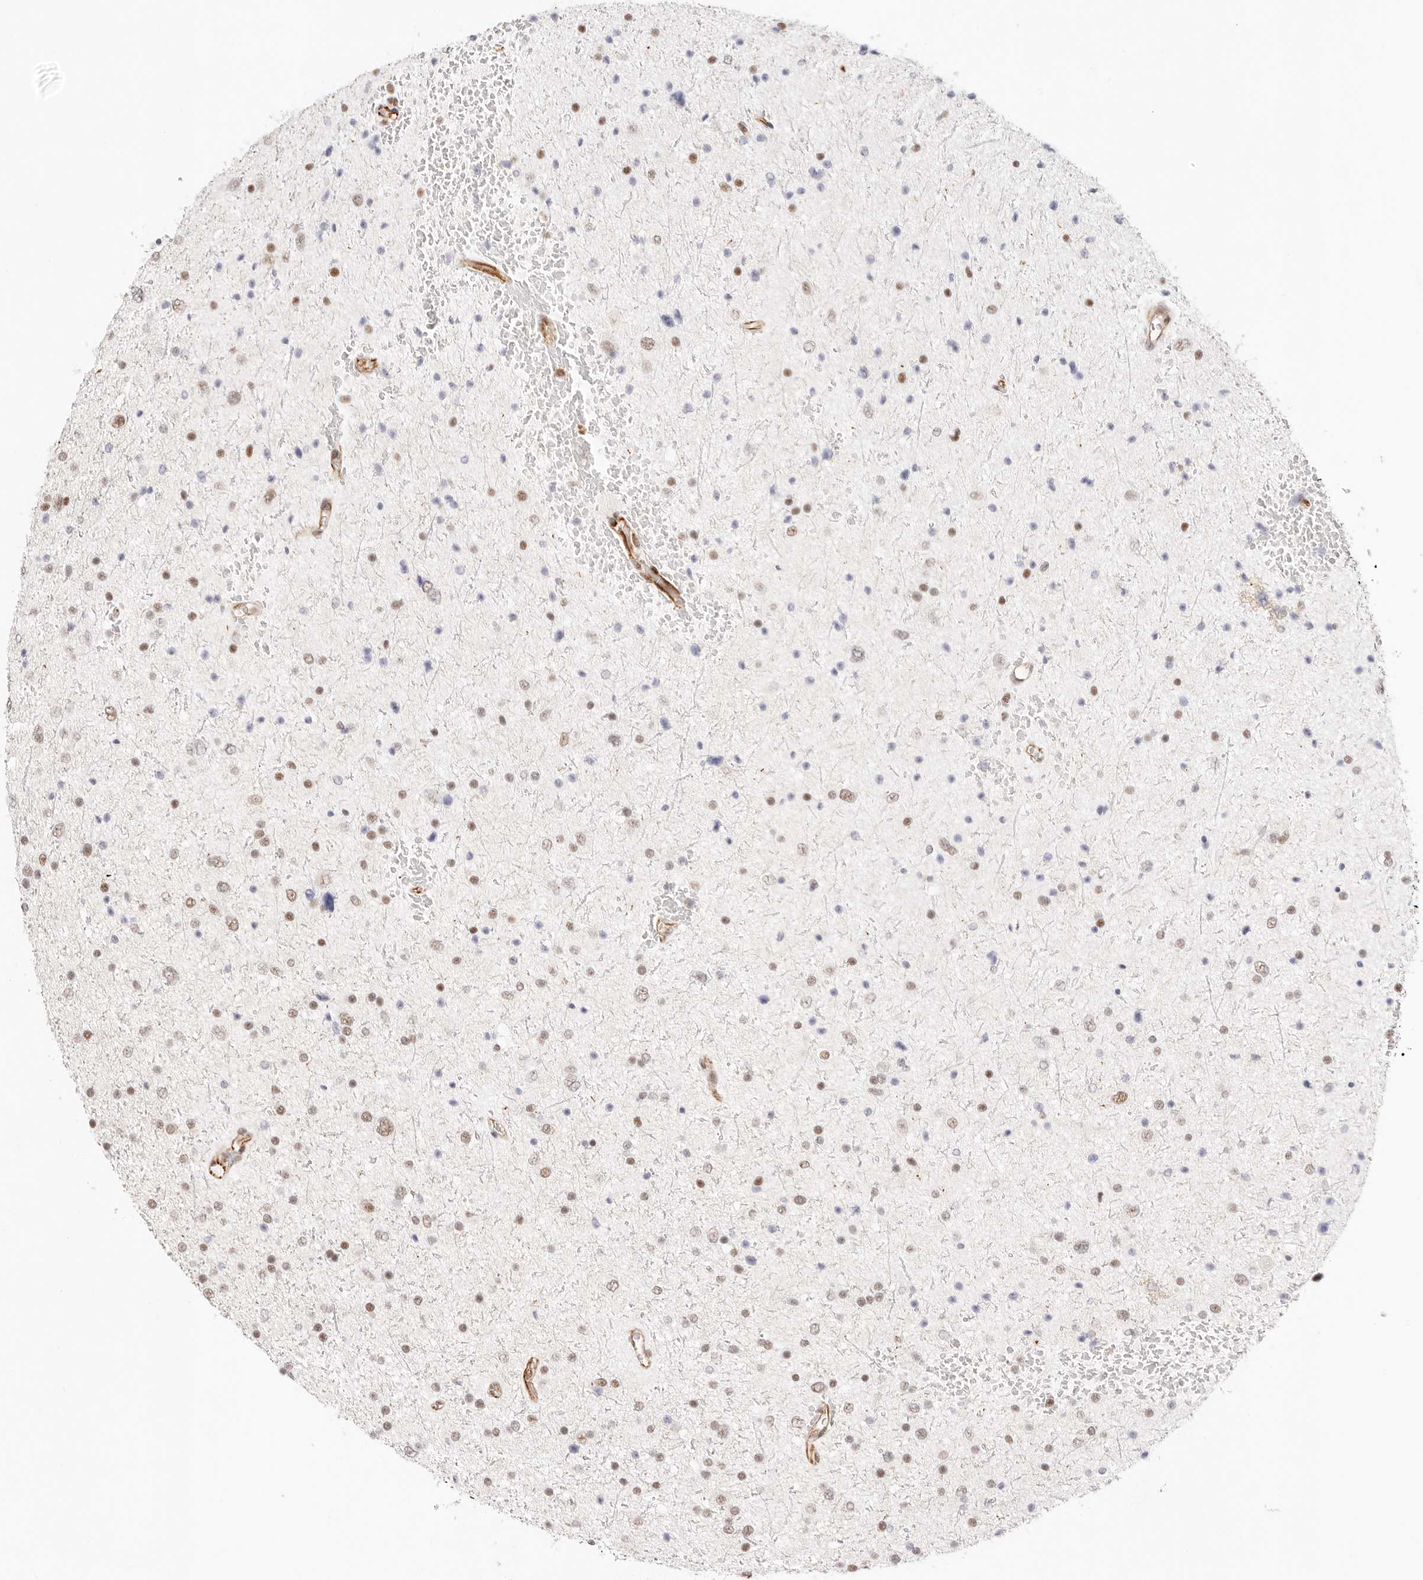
{"staining": {"intensity": "moderate", "quantity": "<25%", "location": "nuclear"}, "tissue": "glioma", "cell_type": "Tumor cells", "image_type": "cancer", "snomed": [{"axis": "morphology", "description": "Glioma, malignant, Low grade"}, {"axis": "topography", "description": "Brain"}], "caption": "Protein expression analysis of low-grade glioma (malignant) exhibits moderate nuclear expression in approximately <25% of tumor cells.", "gene": "ZC3H11A", "patient": {"sex": "female", "age": 37}}